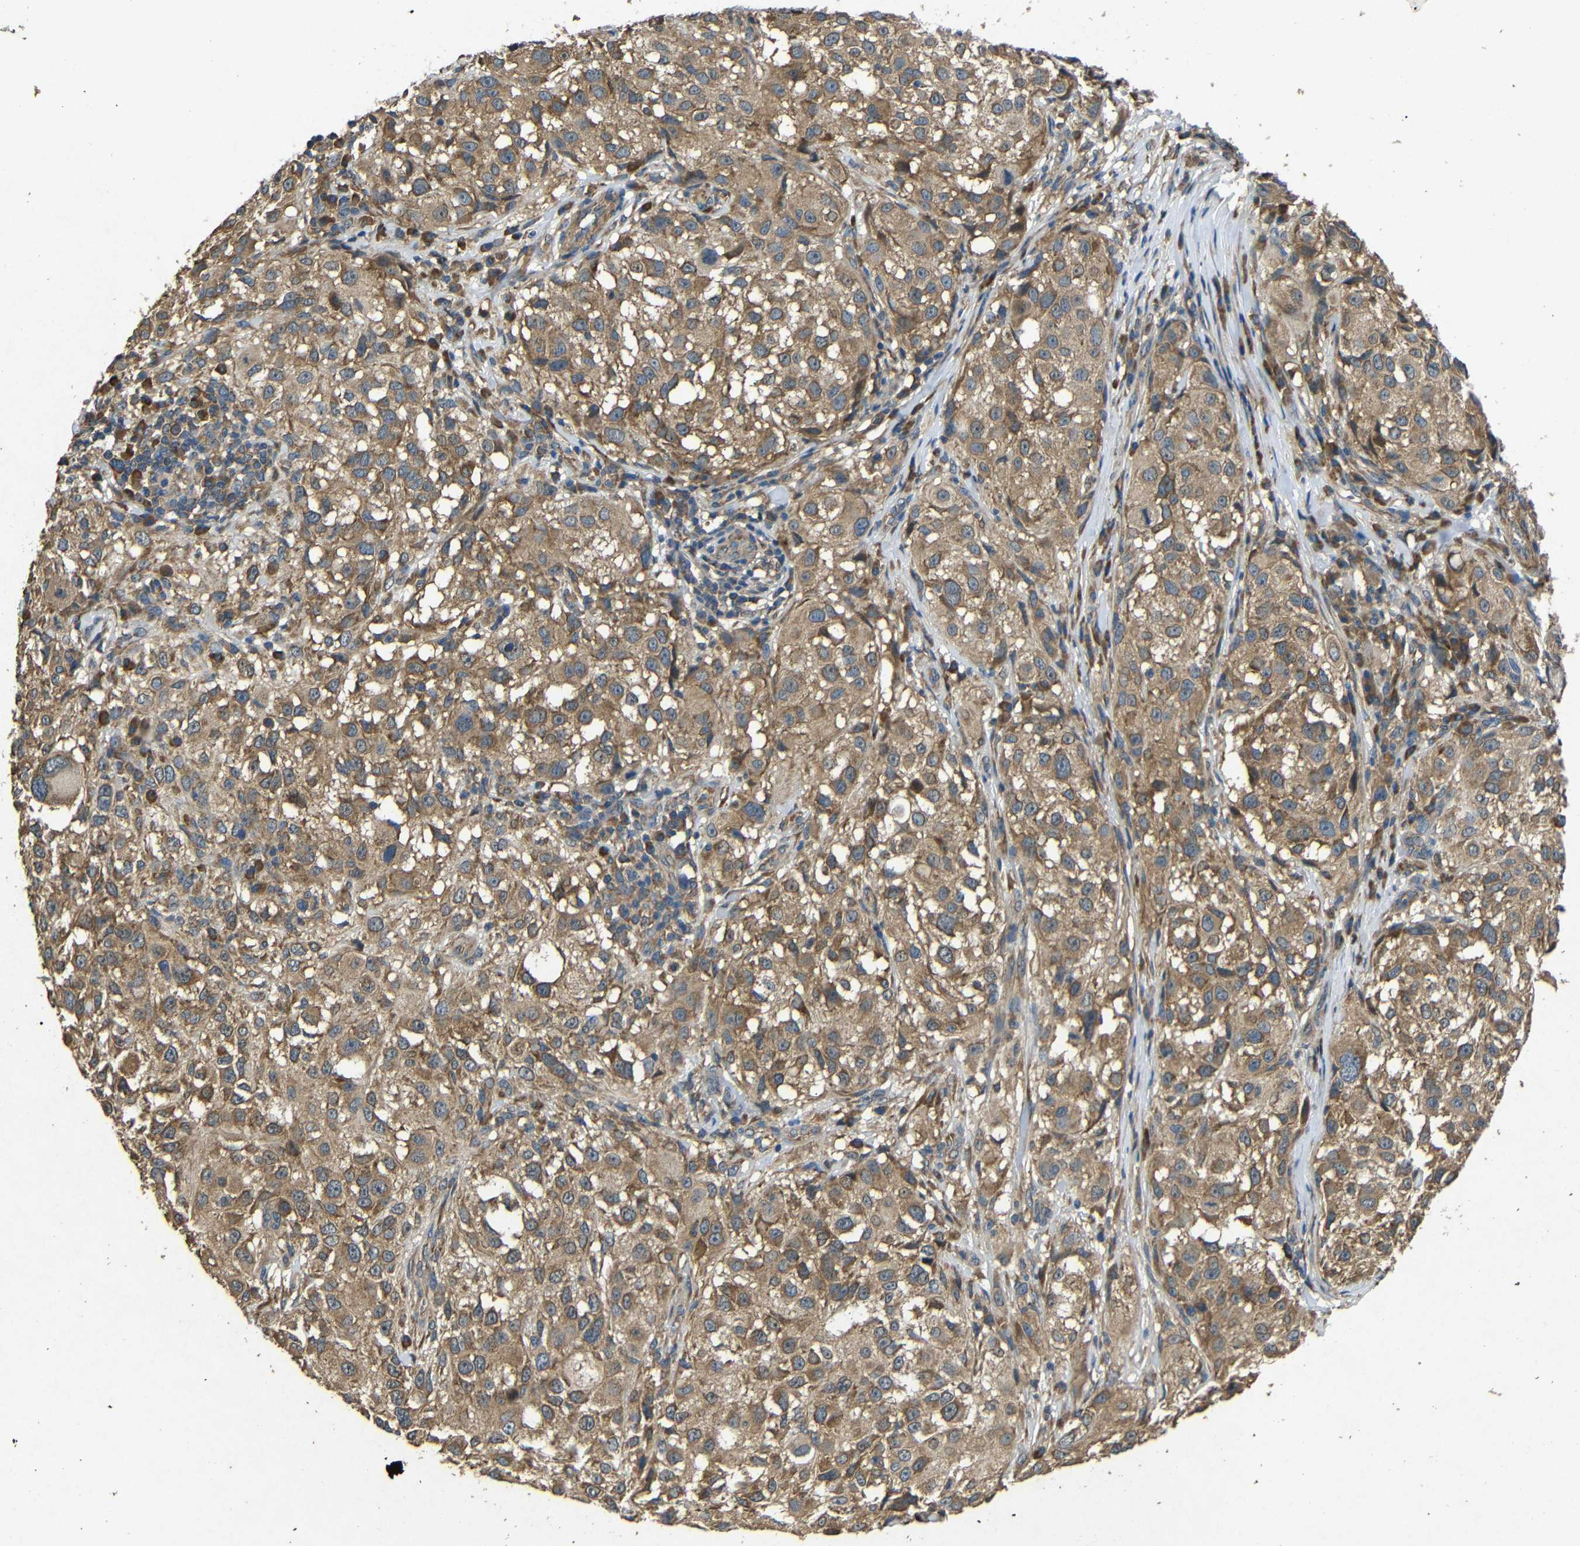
{"staining": {"intensity": "moderate", "quantity": ">75%", "location": "cytoplasmic/membranous"}, "tissue": "melanoma", "cell_type": "Tumor cells", "image_type": "cancer", "snomed": [{"axis": "morphology", "description": "Necrosis, NOS"}, {"axis": "morphology", "description": "Malignant melanoma, NOS"}, {"axis": "topography", "description": "Skin"}], "caption": "Melanoma stained with DAB (3,3'-diaminobenzidine) immunohistochemistry (IHC) demonstrates medium levels of moderate cytoplasmic/membranous staining in about >75% of tumor cells. (DAB = brown stain, brightfield microscopy at high magnification).", "gene": "BNIP3", "patient": {"sex": "female", "age": 87}}